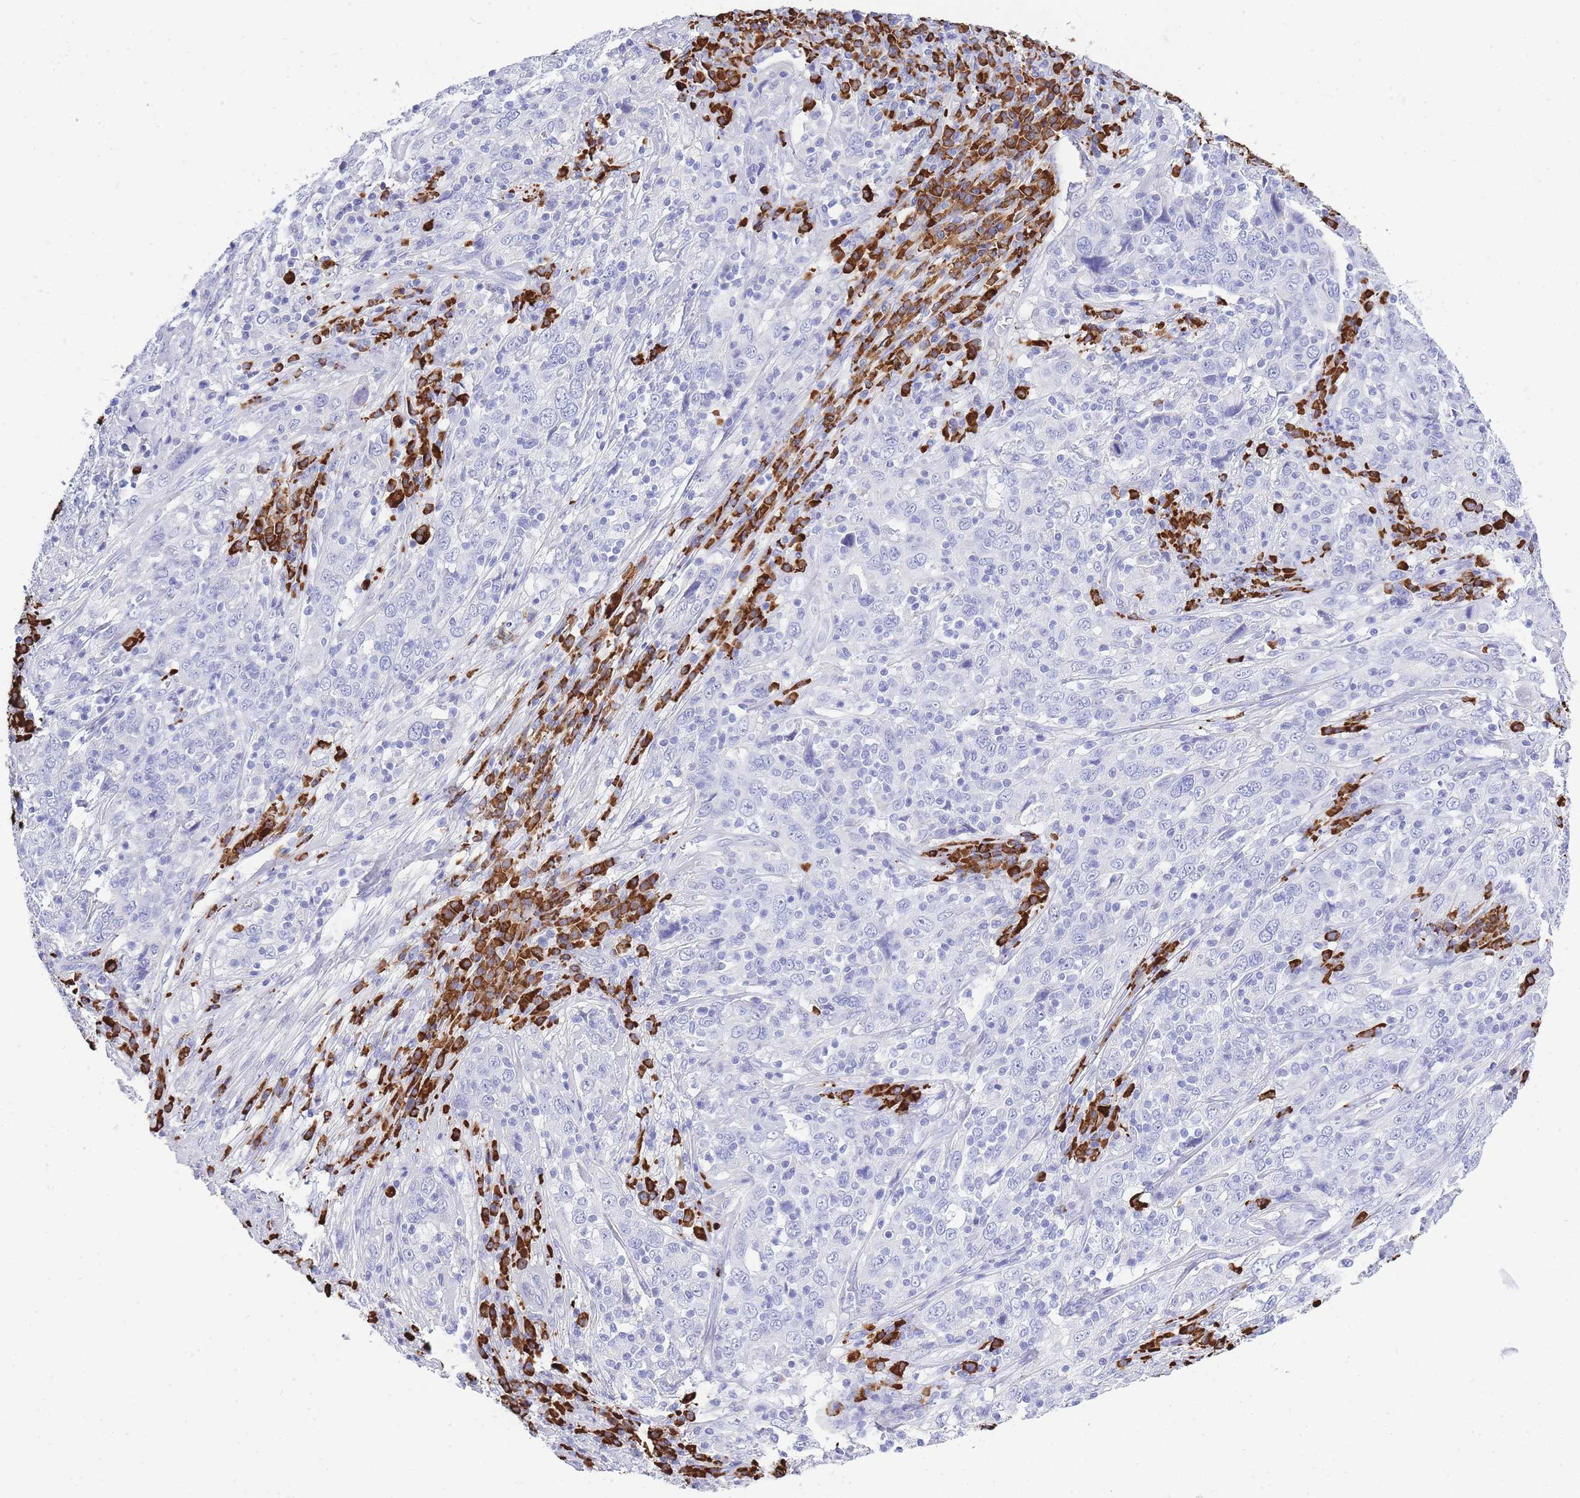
{"staining": {"intensity": "negative", "quantity": "none", "location": "none"}, "tissue": "cervical cancer", "cell_type": "Tumor cells", "image_type": "cancer", "snomed": [{"axis": "morphology", "description": "Squamous cell carcinoma, NOS"}, {"axis": "topography", "description": "Cervix"}], "caption": "This is an IHC histopathology image of cervical cancer. There is no expression in tumor cells.", "gene": "ZFP62", "patient": {"sex": "female", "age": 46}}